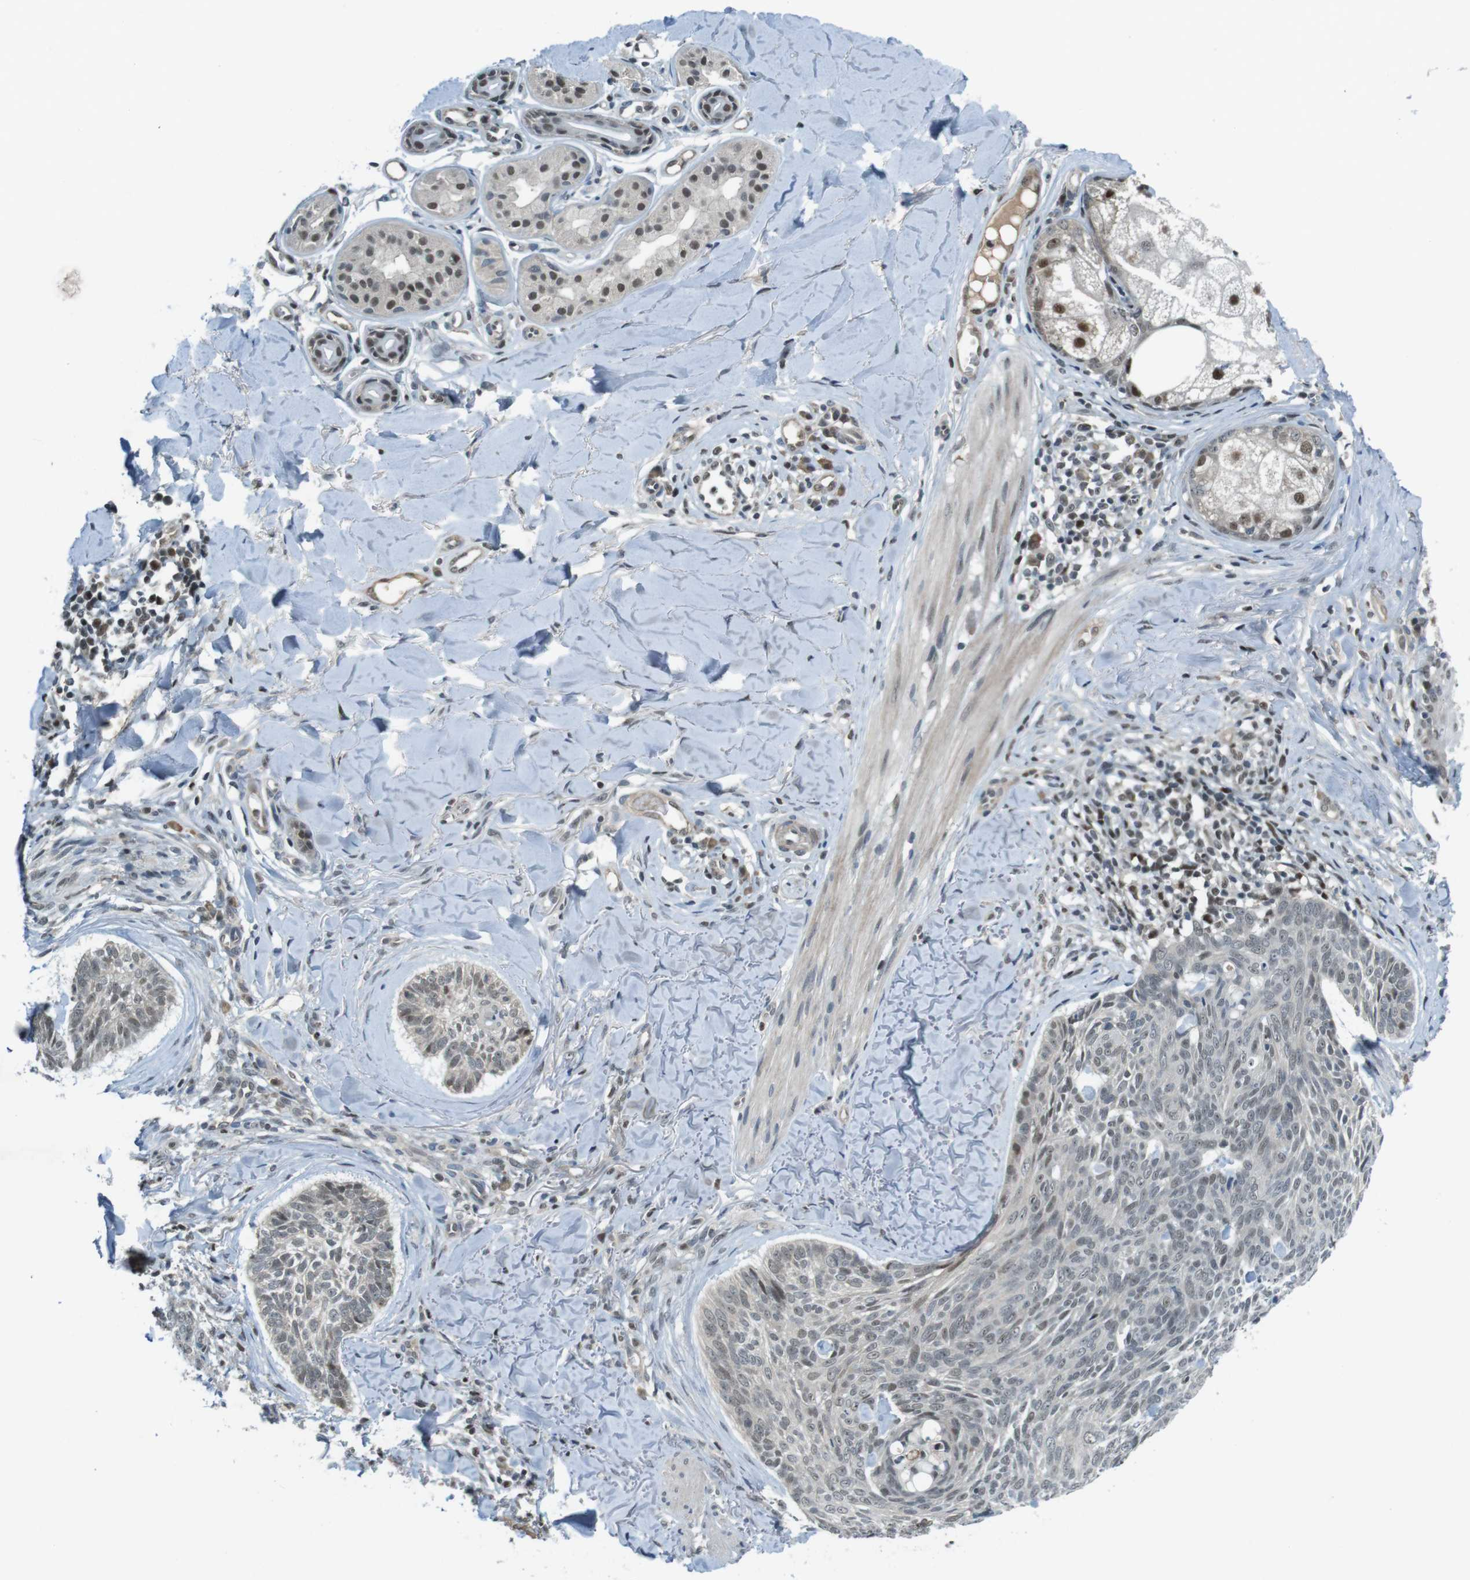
{"staining": {"intensity": "weak", "quantity": ">75%", "location": "nuclear"}, "tissue": "skin cancer", "cell_type": "Tumor cells", "image_type": "cancer", "snomed": [{"axis": "morphology", "description": "Basal cell carcinoma"}, {"axis": "topography", "description": "Skin"}], "caption": "Basal cell carcinoma (skin) stained with a protein marker demonstrates weak staining in tumor cells.", "gene": "MAPKAPK5", "patient": {"sex": "male", "age": 43}}